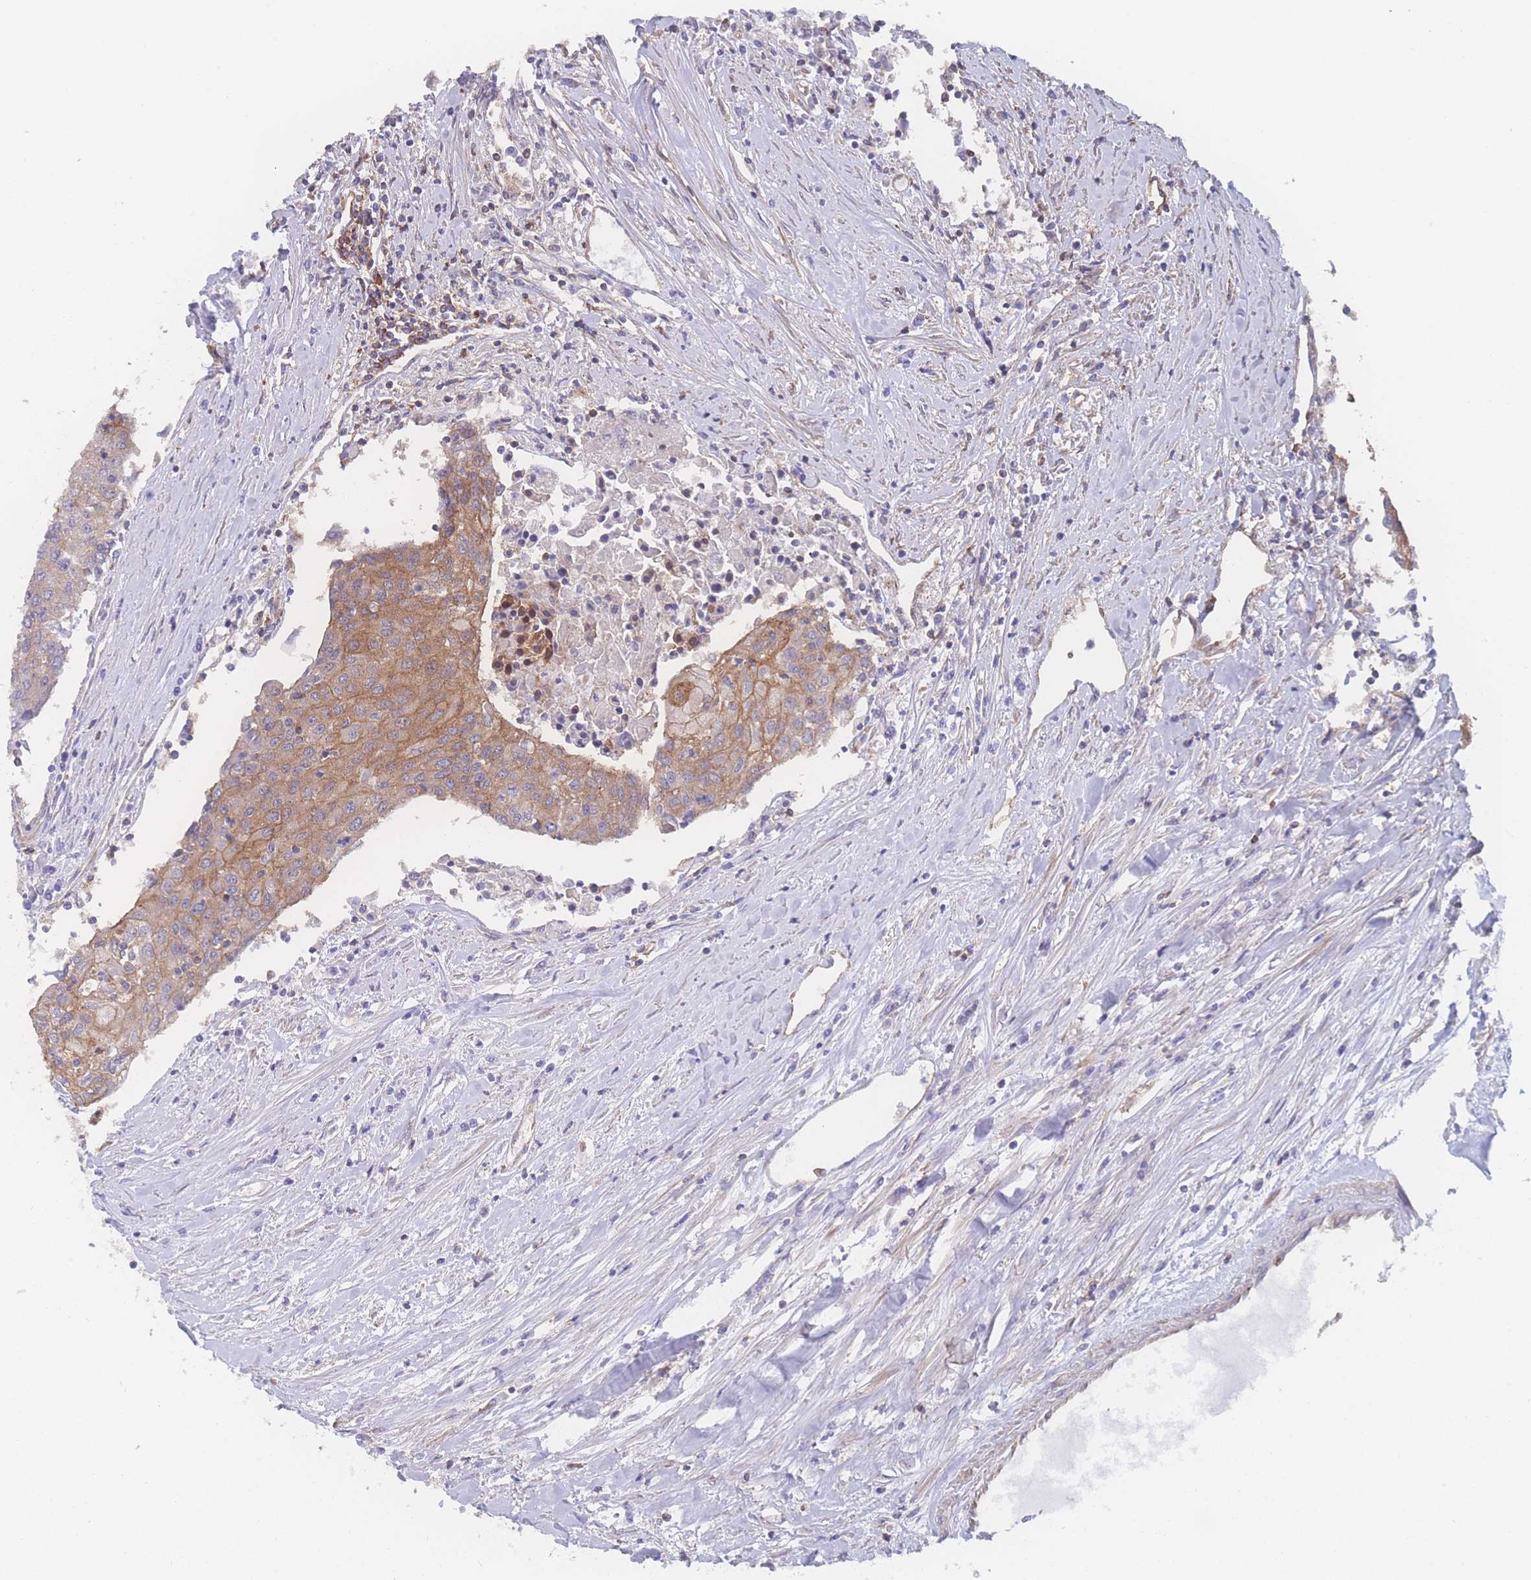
{"staining": {"intensity": "moderate", "quantity": "25%-75%", "location": "cytoplasmic/membranous"}, "tissue": "urothelial cancer", "cell_type": "Tumor cells", "image_type": "cancer", "snomed": [{"axis": "morphology", "description": "Urothelial carcinoma, High grade"}, {"axis": "topography", "description": "Urinary bladder"}], "caption": "A brown stain labels moderate cytoplasmic/membranous staining of a protein in urothelial cancer tumor cells.", "gene": "CFAP97", "patient": {"sex": "female", "age": 85}}